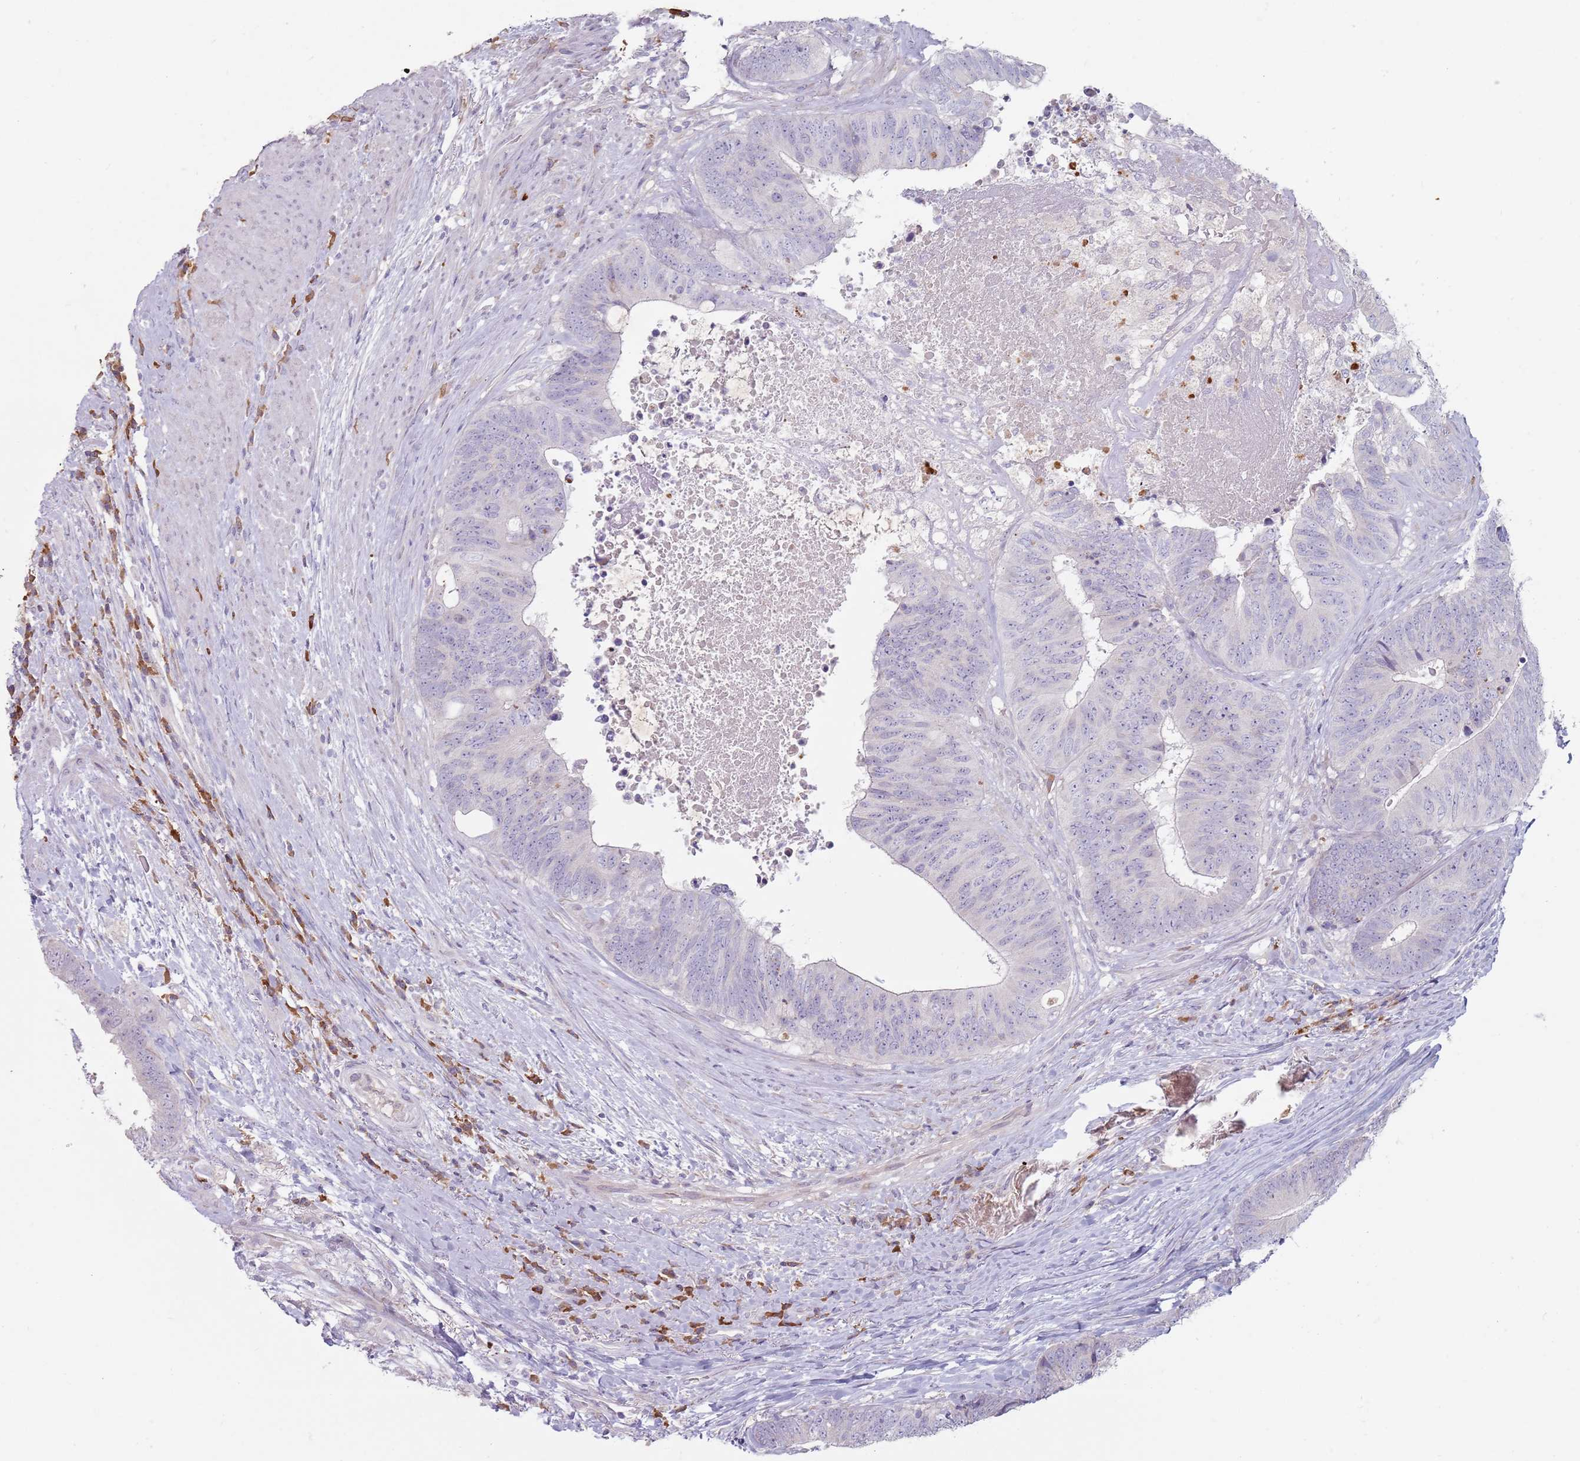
{"staining": {"intensity": "negative", "quantity": "none", "location": "none"}, "tissue": "colorectal cancer", "cell_type": "Tumor cells", "image_type": "cancer", "snomed": [{"axis": "morphology", "description": "Adenocarcinoma, NOS"}, {"axis": "topography", "description": "Rectum"}], "caption": "Protein analysis of colorectal adenocarcinoma displays no significant staining in tumor cells.", "gene": "DXO", "patient": {"sex": "male", "age": 72}}